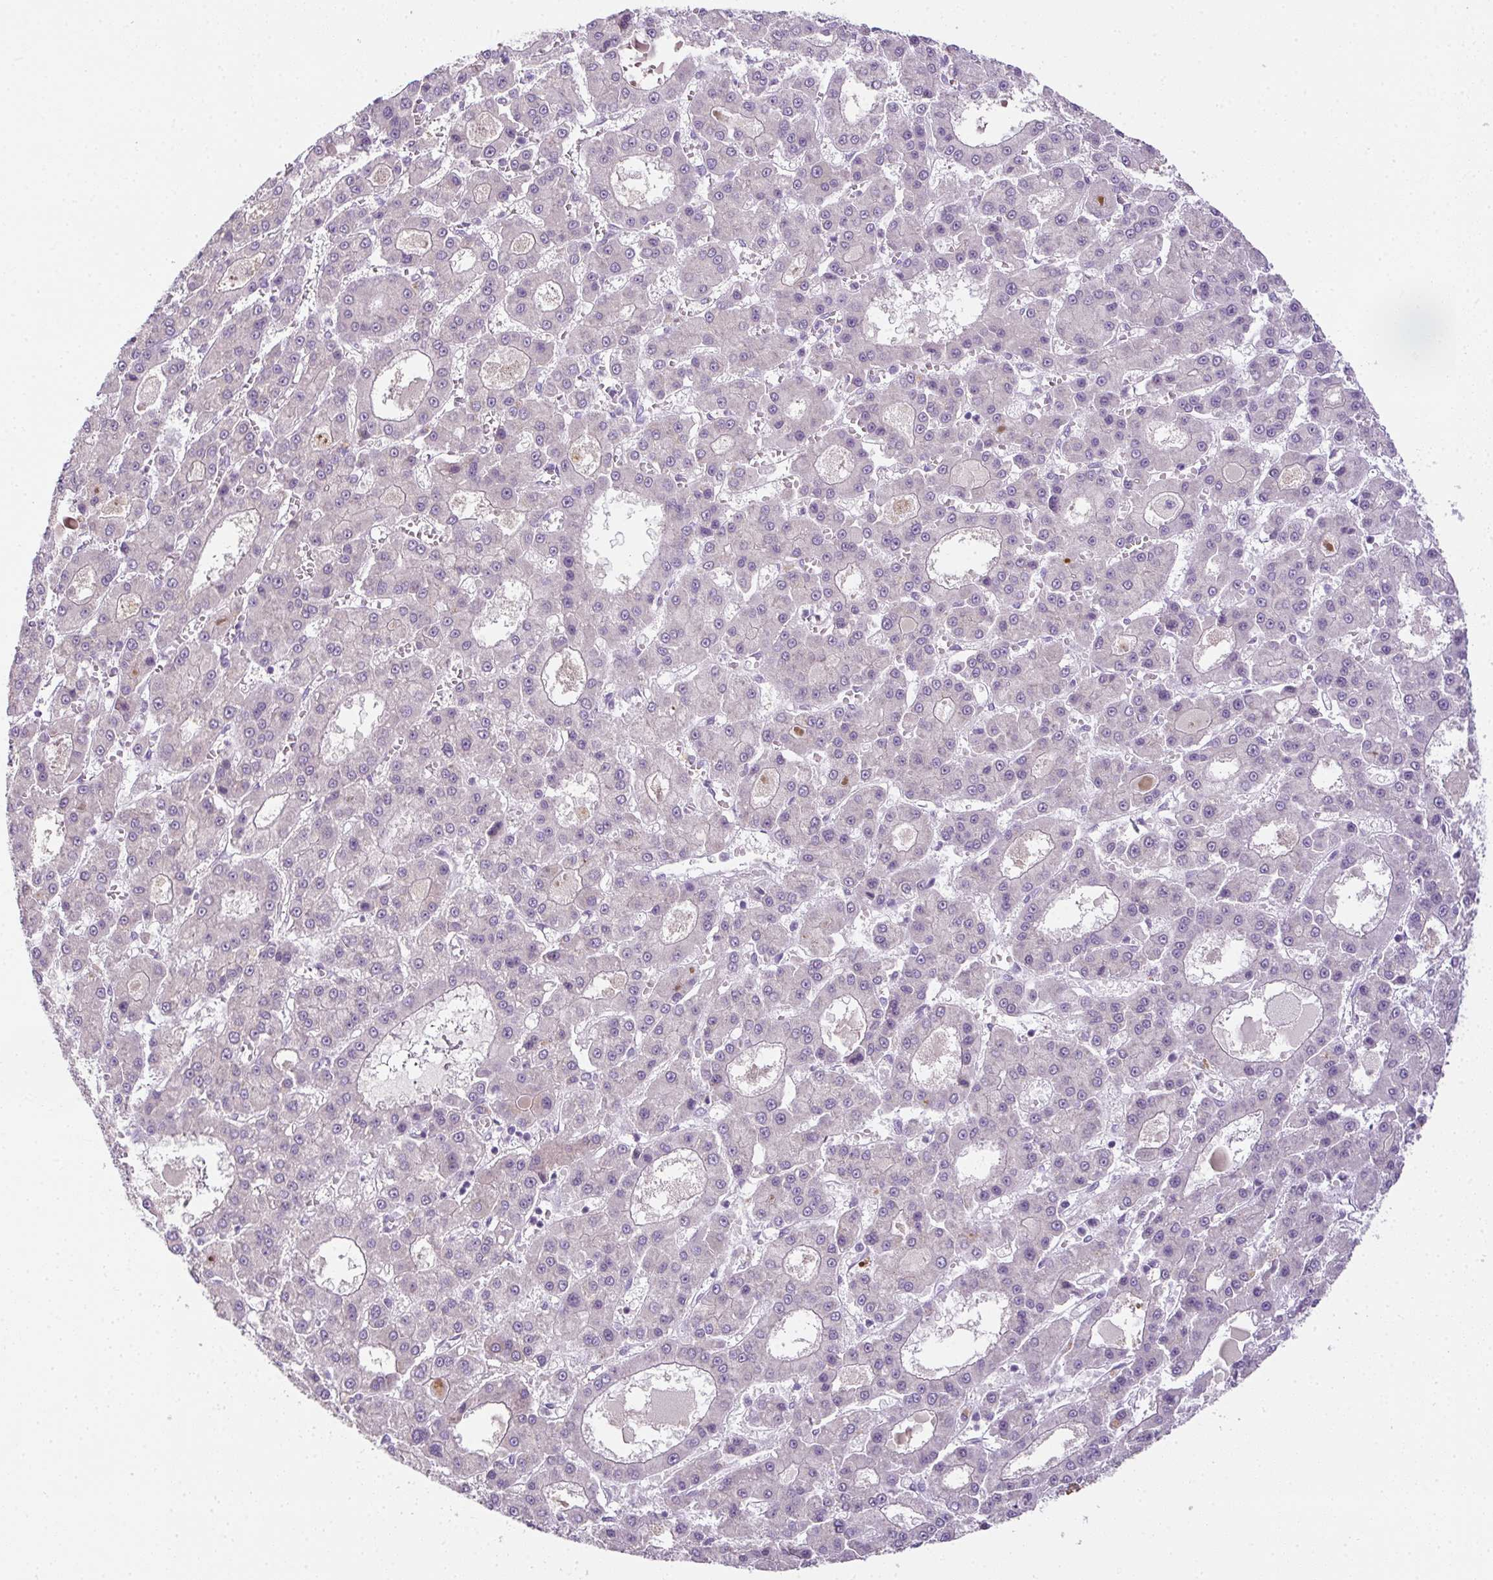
{"staining": {"intensity": "negative", "quantity": "none", "location": "none"}, "tissue": "liver cancer", "cell_type": "Tumor cells", "image_type": "cancer", "snomed": [{"axis": "morphology", "description": "Carcinoma, Hepatocellular, NOS"}, {"axis": "topography", "description": "Liver"}], "caption": "The image demonstrates no significant positivity in tumor cells of liver cancer.", "gene": "CMPK1", "patient": {"sex": "male", "age": 70}}